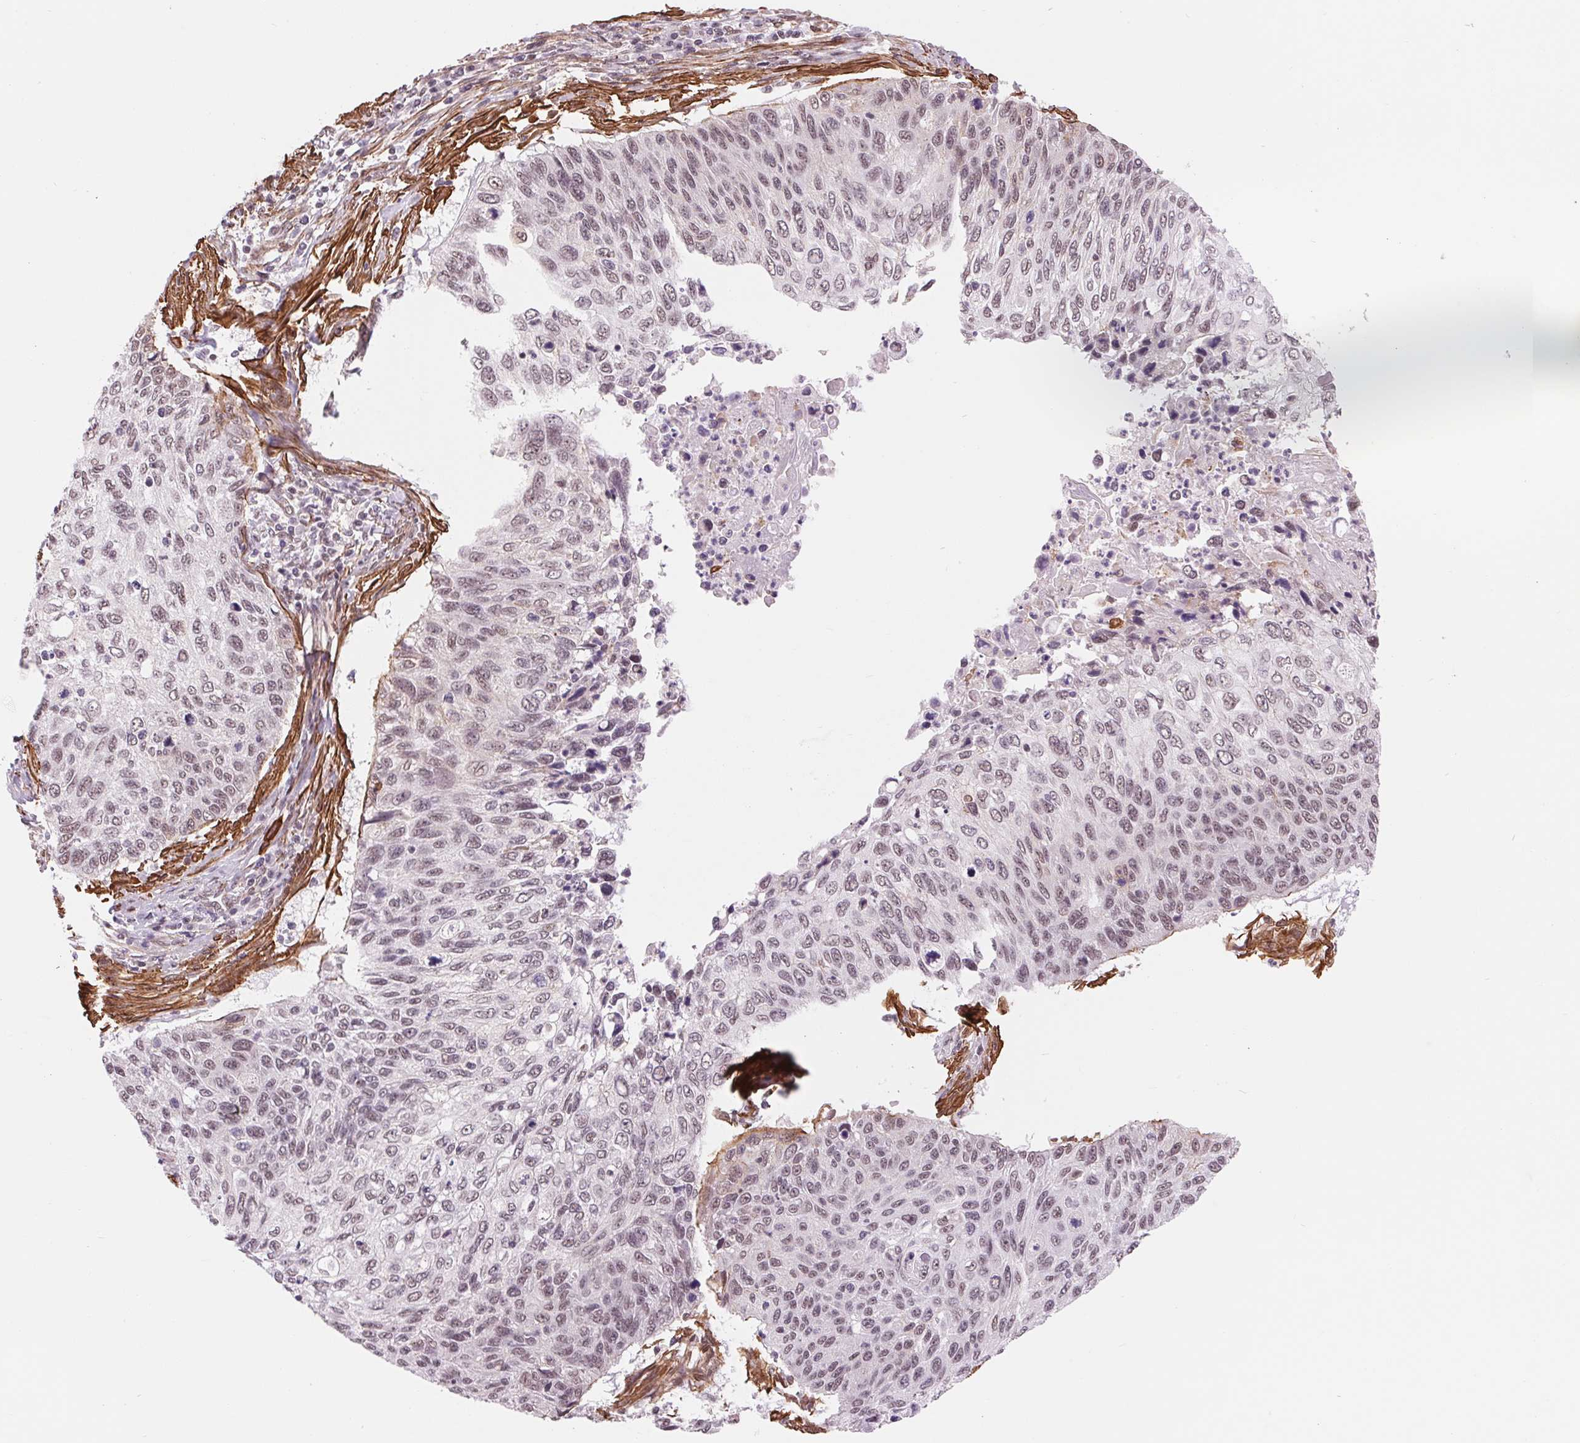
{"staining": {"intensity": "weak", "quantity": ">75%", "location": "nuclear"}, "tissue": "cervical cancer", "cell_type": "Tumor cells", "image_type": "cancer", "snomed": [{"axis": "morphology", "description": "Squamous cell carcinoma, NOS"}, {"axis": "topography", "description": "Cervix"}], "caption": "Cervical squamous cell carcinoma stained with DAB (3,3'-diaminobenzidine) immunohistochemistry (IHC) demonstrates low levels of weak nuclear positivity in about >75% of tumor cells. (IHC, brightfield microscopy, high magnification).", "gene": "BCAT1", "patient": {"sex": "female", "age": 70}}